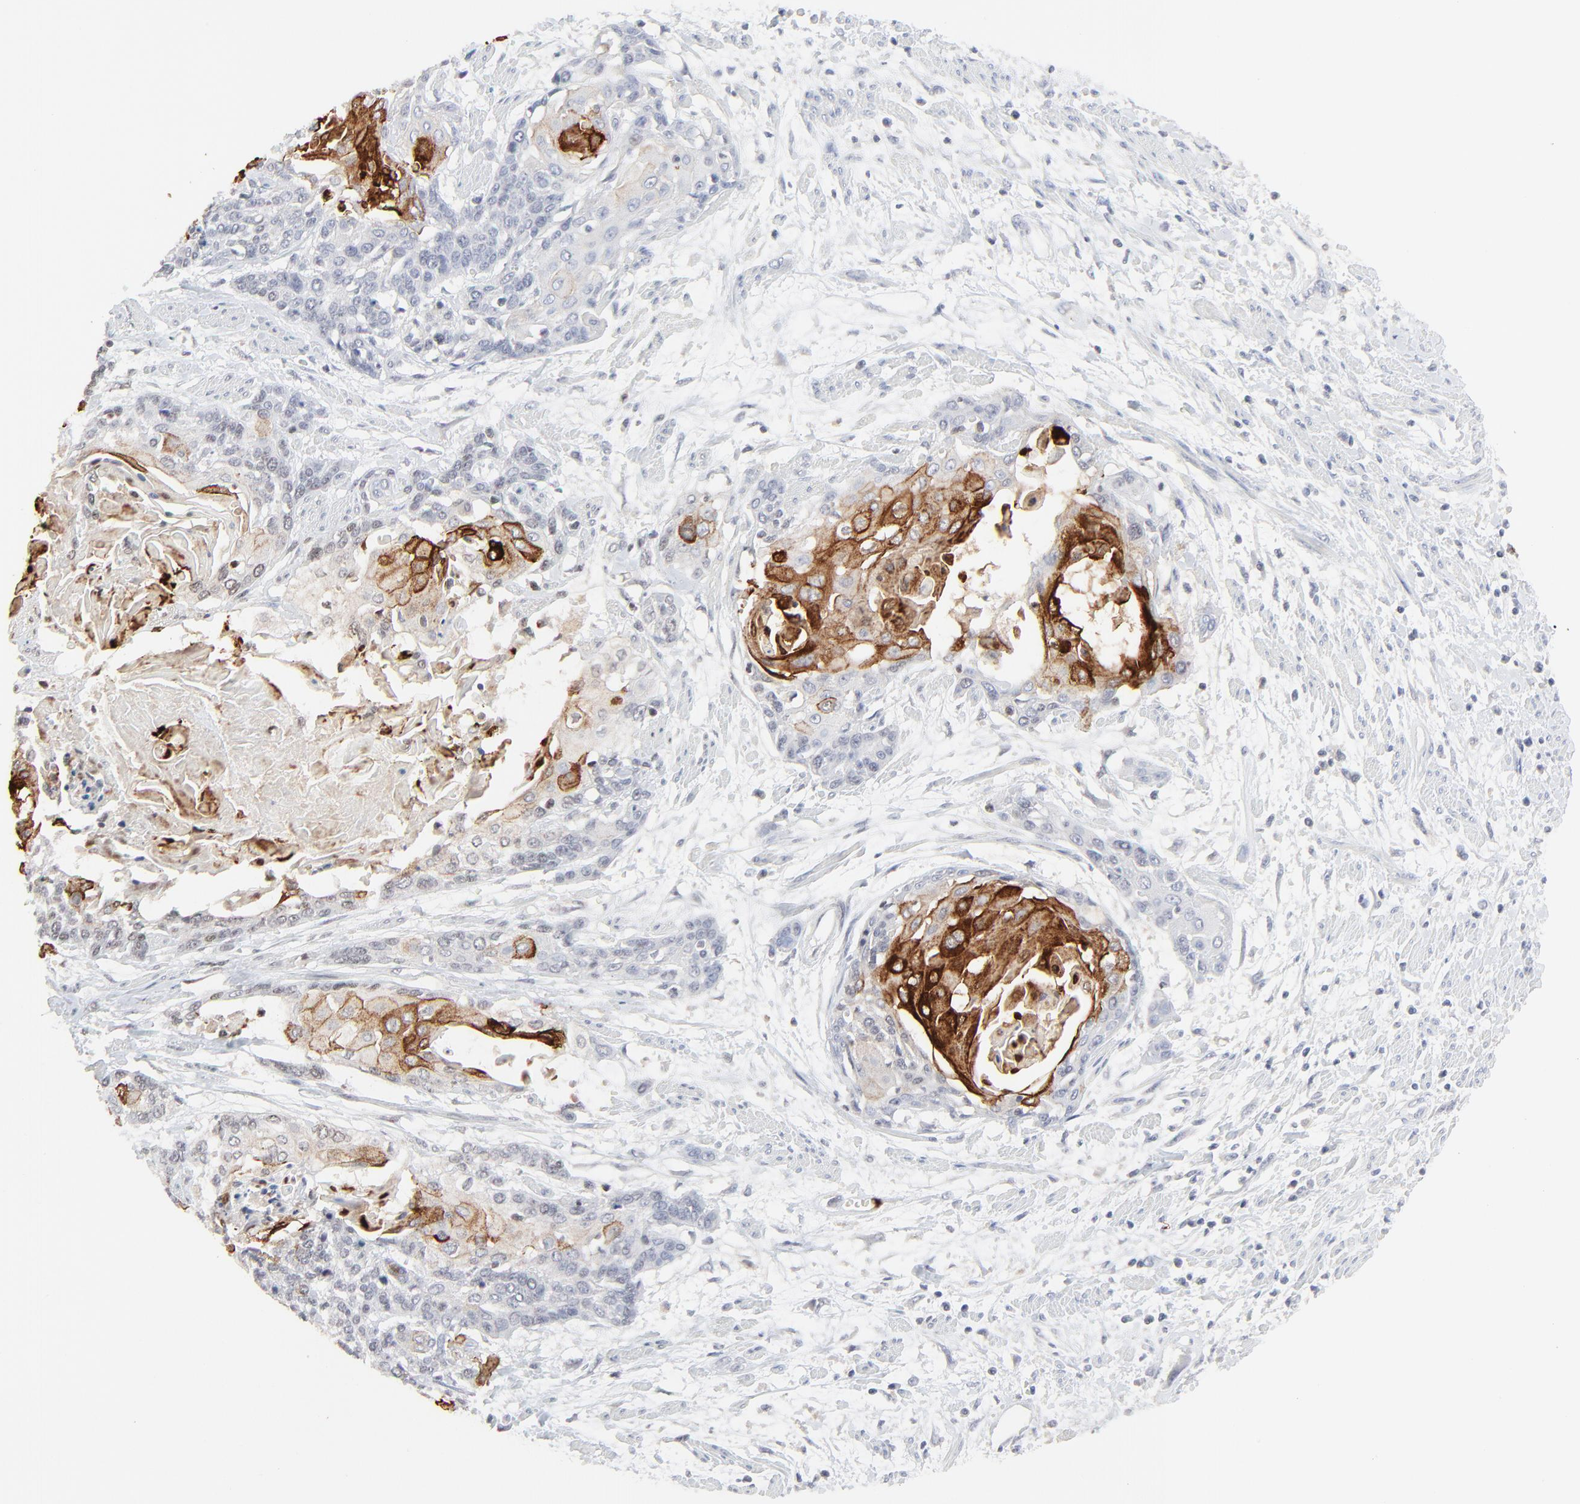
{"staining": {"intensity": "strong", "quantity": "<25%", "location": "cytoplasmic/membranous"}, "tissue": "cervical cancer", "cell_type": "Tumor cells", "image_type": "cancer", "snomed": [{"axis": "morphology", "description": "Squamous cell carcinoma, NOS"}, {"axis": "topography", "description": "Cervix"}], "caption": "IHC (DAB (3,3'-diaminobenzidine)) staining of human cervical squamous cell carcinoma displays strong cytoplasmic/membranous protein positivity in about <25% of tumor cells.", "gene": "LCN2", "patient": {"sex": "female", "age": 57}}